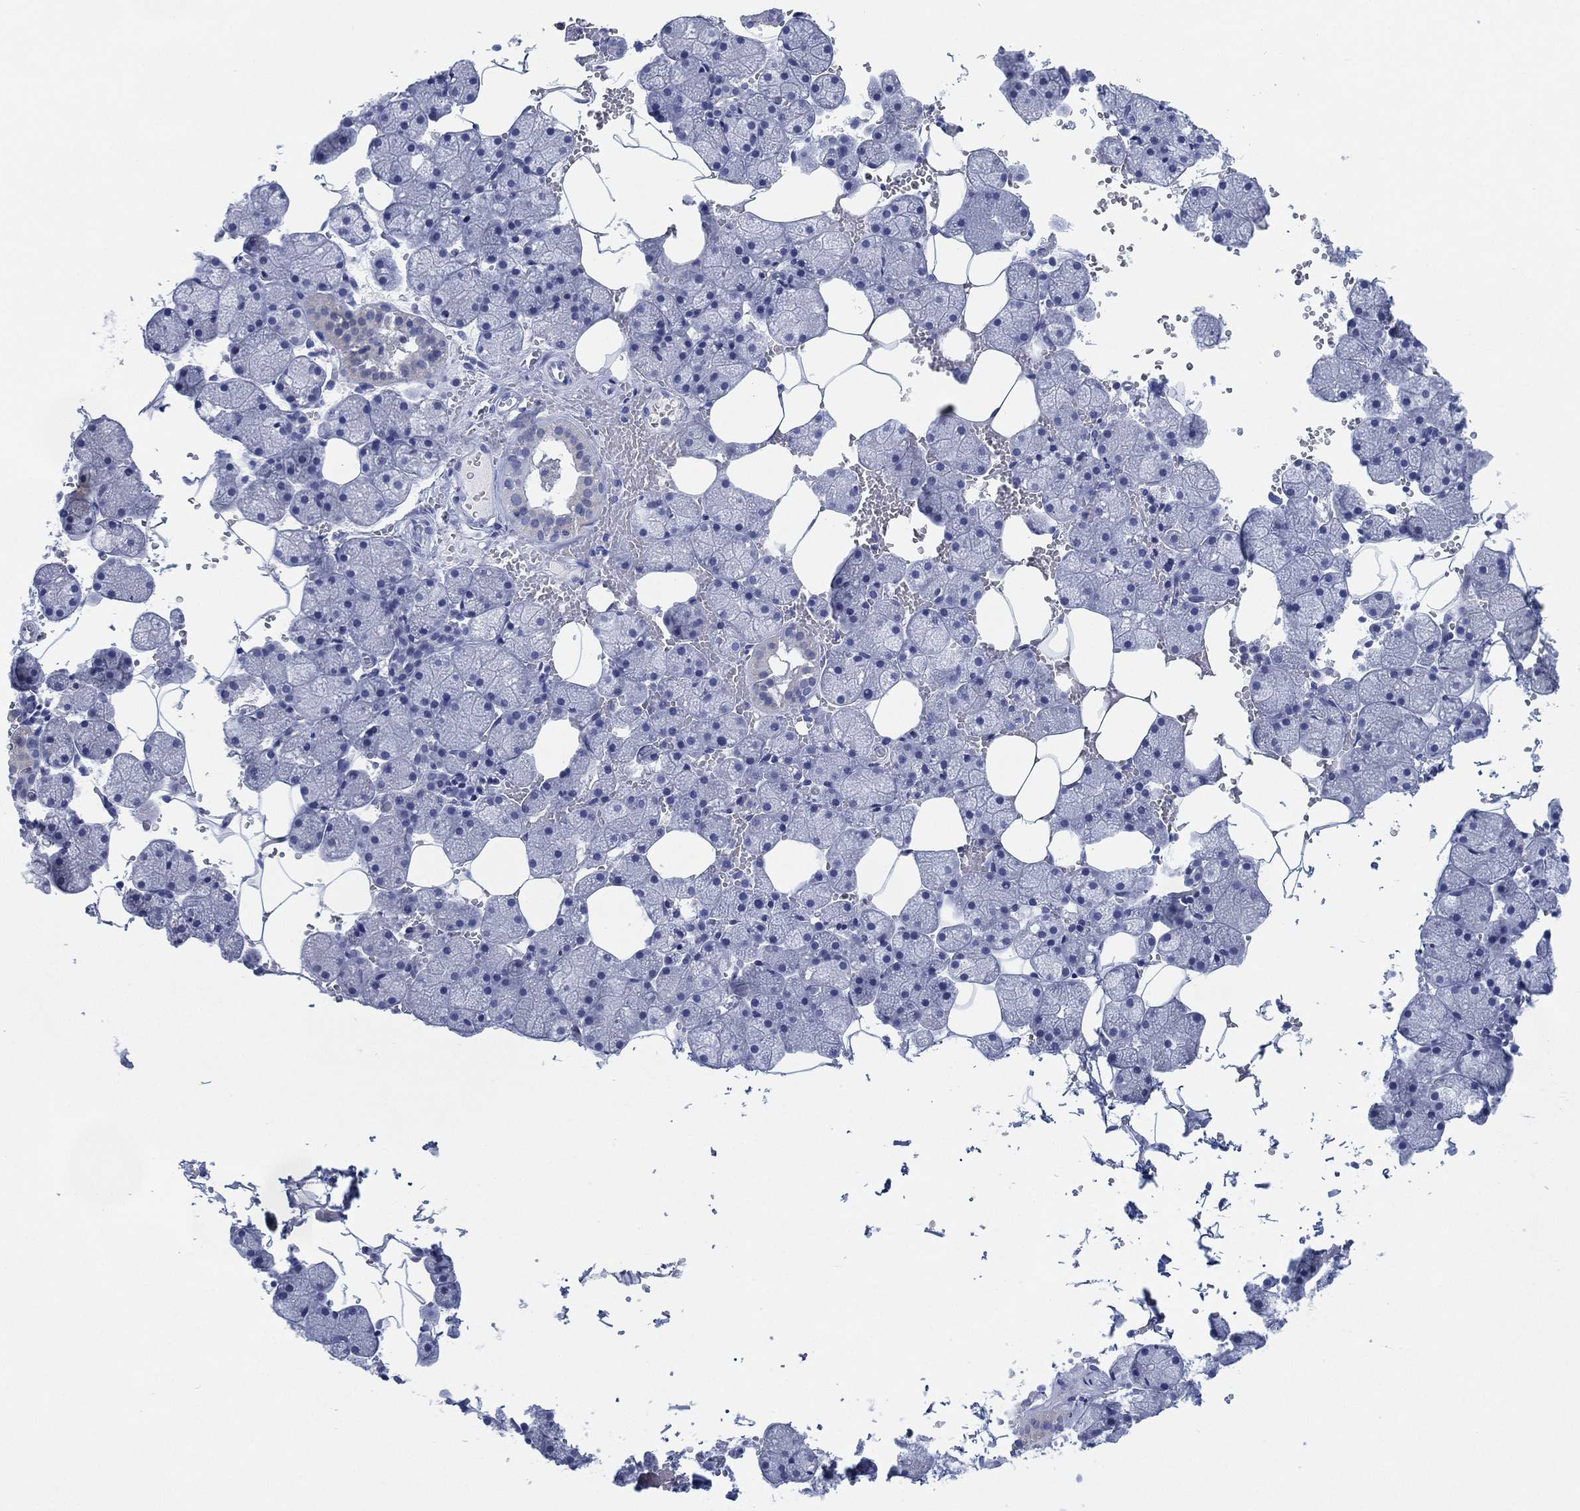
{"staining": {"intensity": "negative", "quantity": "none", "location": "none"}, "tissue": "salivary gland", "cell_type": "Glandular cells", "image_type": "normal", "snomed": [{"axis": "morphology", "description": "Normal tissue, NOS"}, {"axis": "topography", "description": "Salivary gland"}], "caption": "The histopathology image displays no staining of glandular cells in unremarkable salivary gland.", "gene": "ADAD2", "patient": {"sex": "male", "age": 38}}